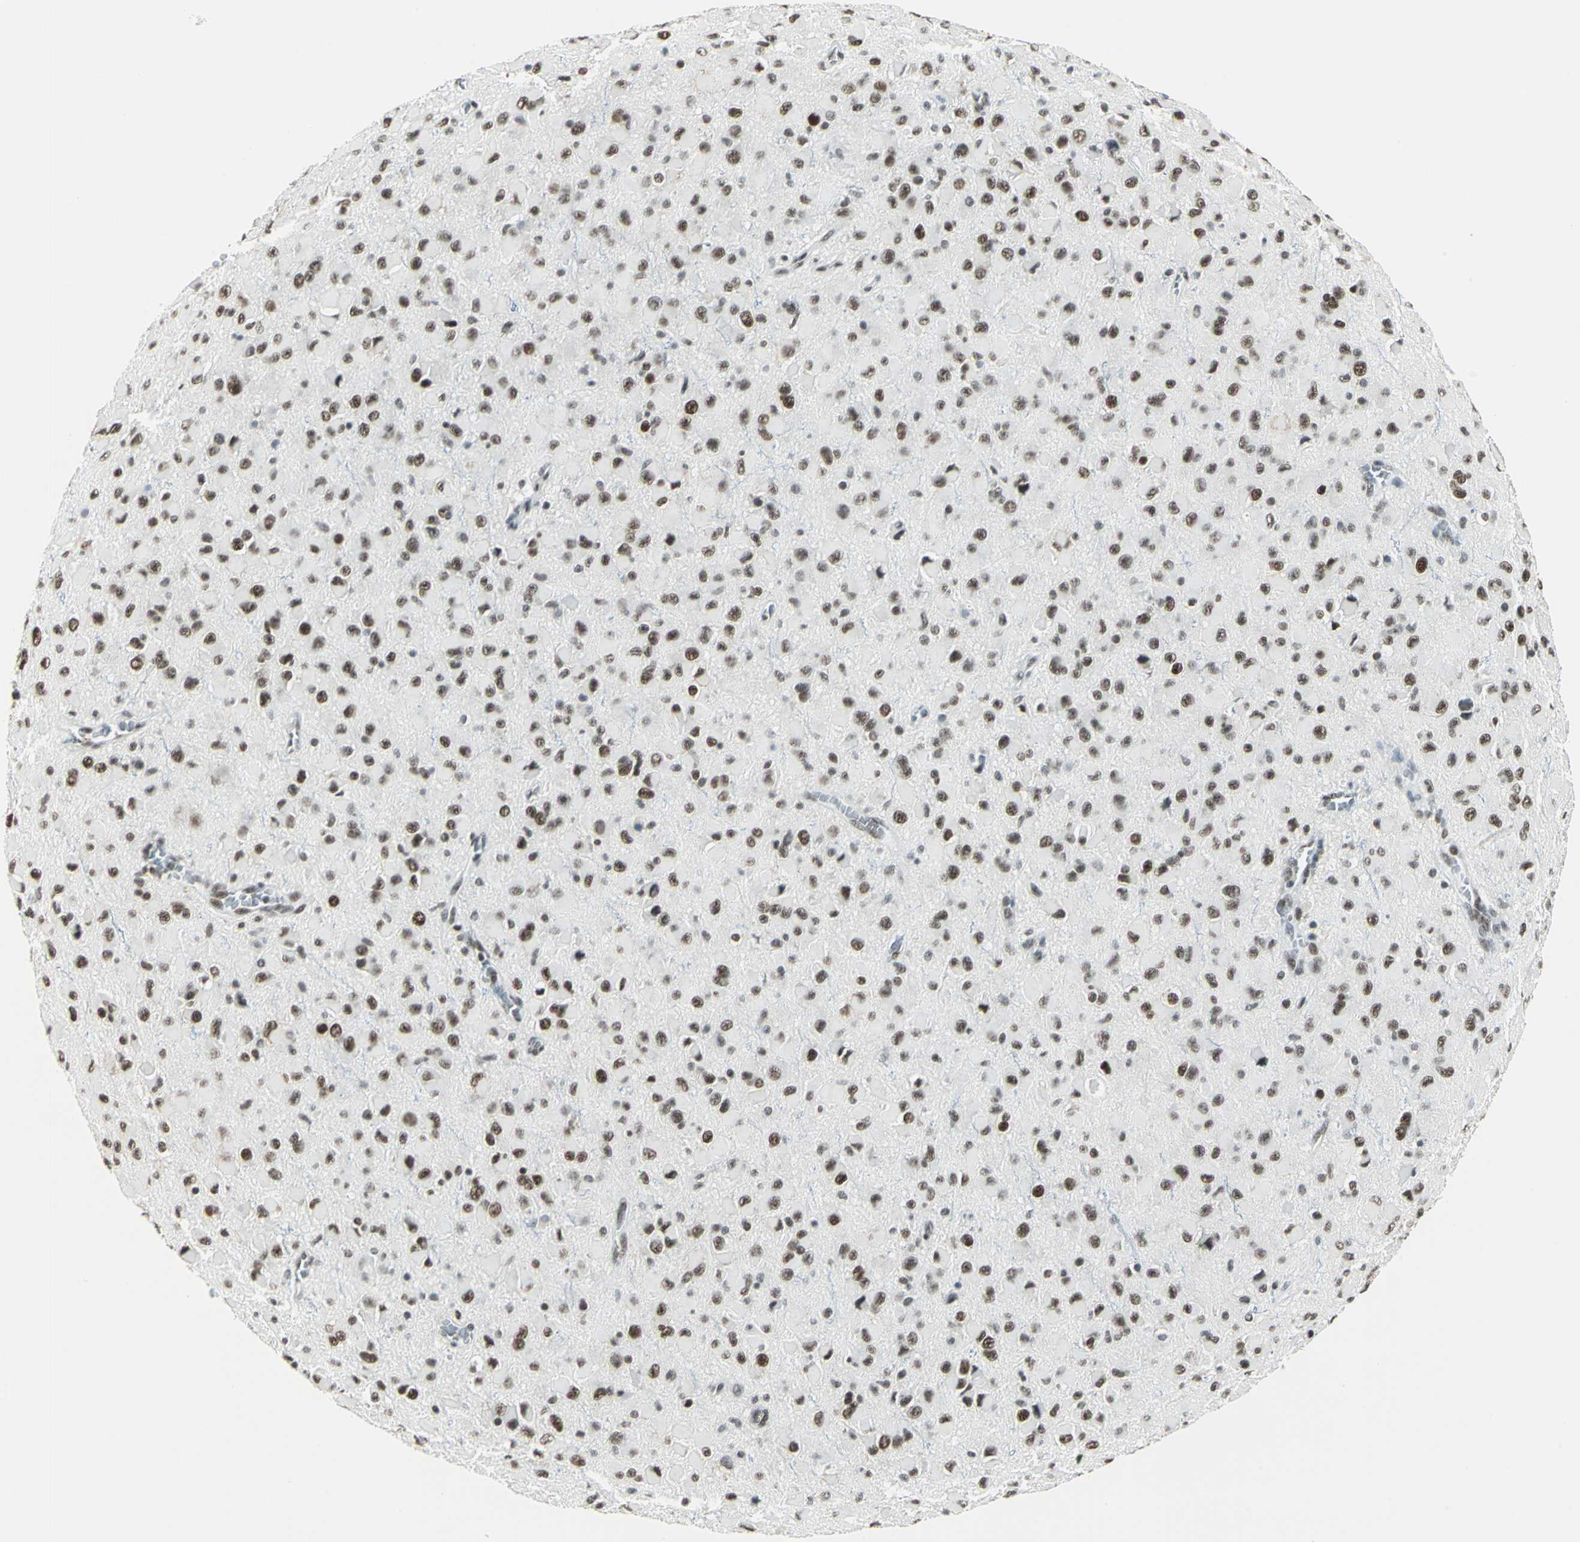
{"staining": {"intensity": "strong", "quantity": ">75%", "location": "nuclear"}, "tissue": "glioma", "cell_type": "Tumor cells", "image_type": "cancer", "snomed": [{"axis": "morphology", "description": "Glioma, malignant, Low grade"}, {"axis": "topography", "description": "Brain"}], "caption": "High-magnification brightfield microscopy of glioma stained with DAB (3,3'-diaminobenzidine) (brown) and counterstained with hematoxylin (blue). tumor cells exhibit strong nuclear staining is appreciated in approximately>75% of cells. (IHC, brightfield microscopy, high magnification).", "gene": "ADNP", "patient": {"sex": "male", "age": 42}}